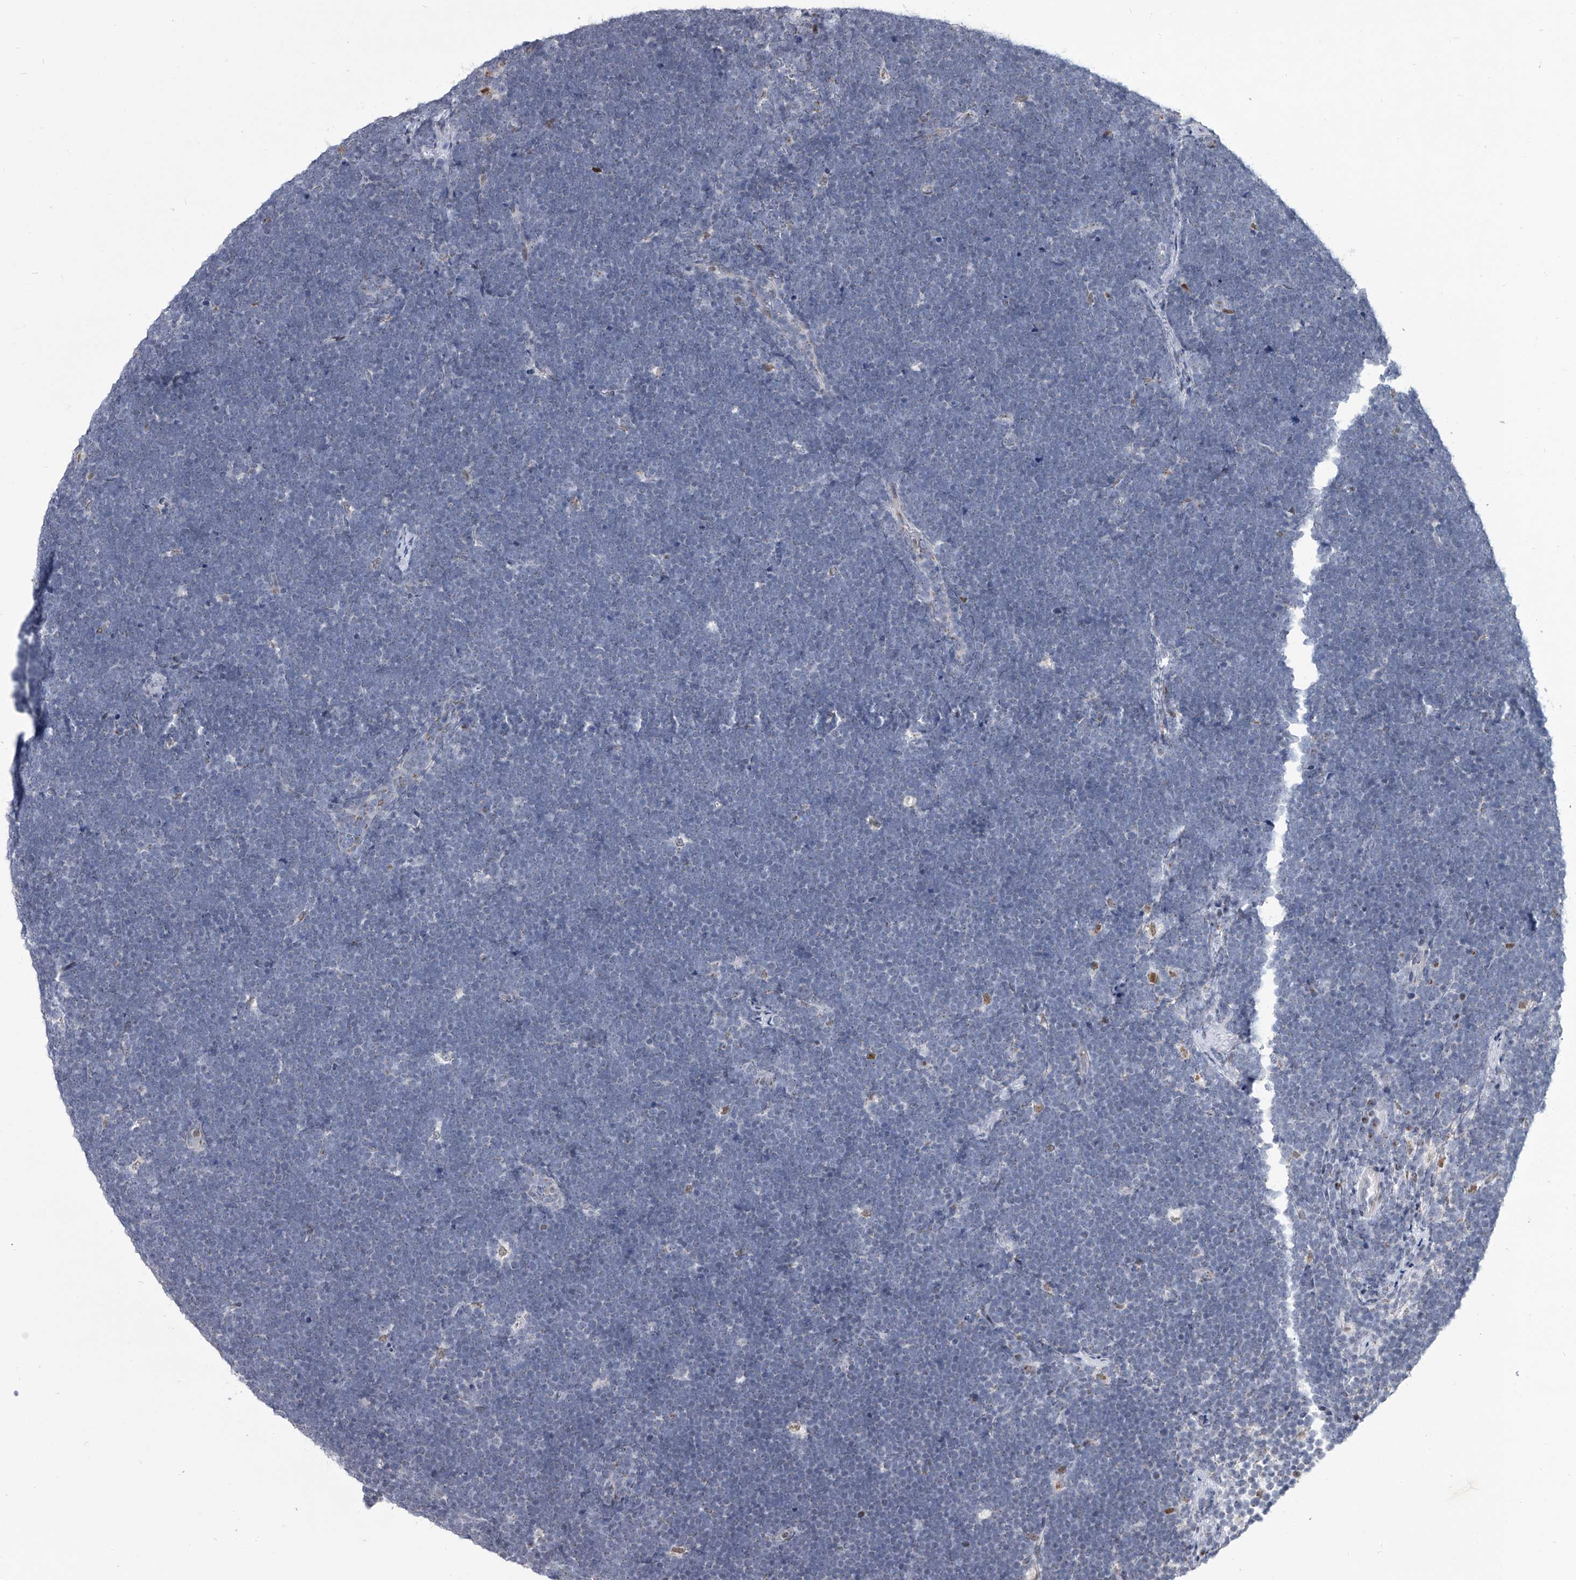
{"staining": {"intensity": "negative", "quantity": "none", "location": "none"}, "tissue": "lymphoma", "cell_type": "Tumor cells", "image_type": "cancer", "snomed": [{"axis": "morphology", "description": "Malignant lymphoma, non-Hodgkin's type, High grade"}, {"axis": "topography", "description": "Lymph node"}], "caption": "DAB immunohistochemical staining of high-grade malignant lymphoma, non-Hodgkin's type shows no significant positivity in tumor cells.", "gene": "EVA1C", "patient": {"sex": "male", "age": 13}}